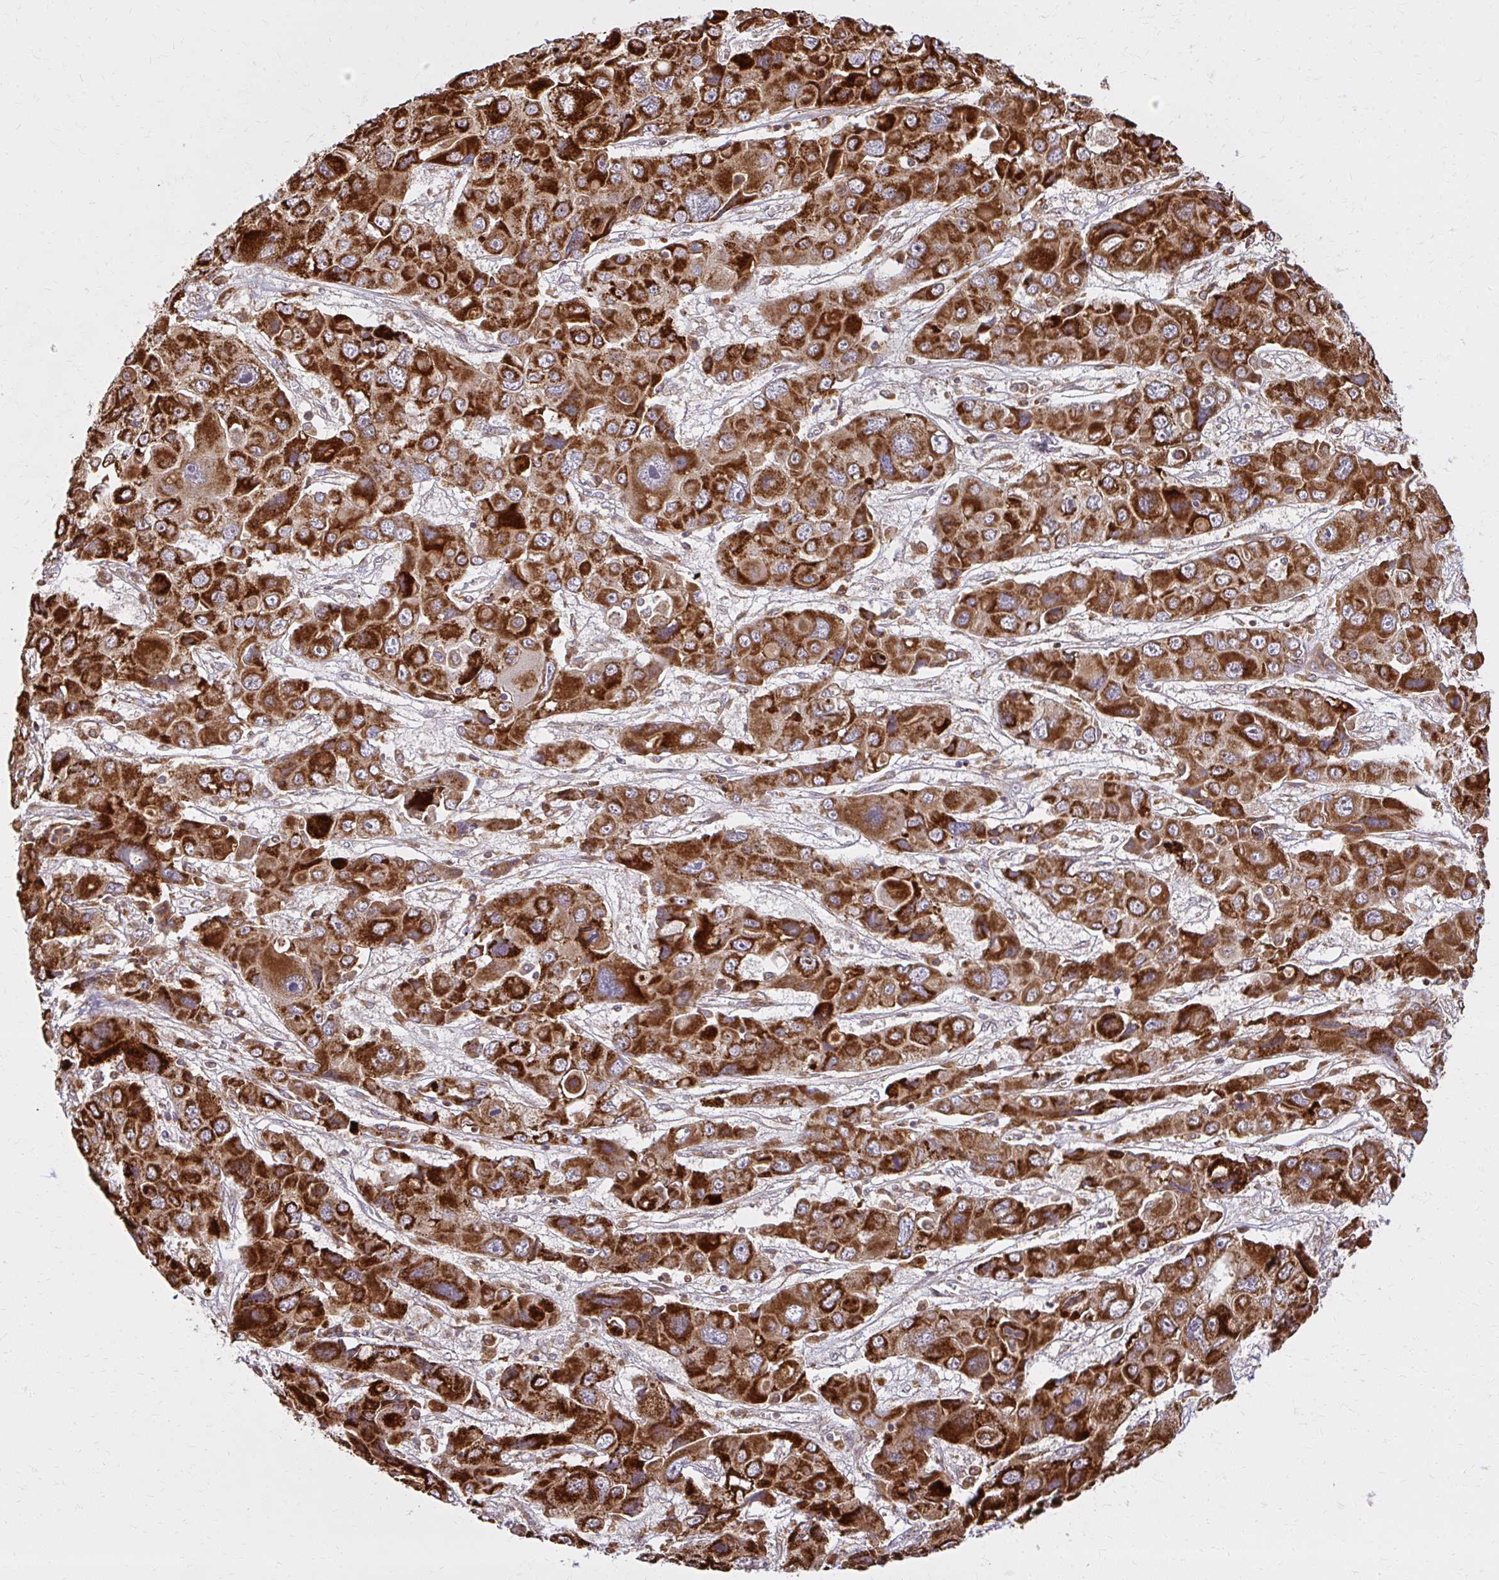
{"staining": {"intensity": "strong", "quantity": ">75%", "location": "cytoplasmic/membranous"}, "tissue": "liver cancer", "cell_type": "Tumor cells", "image_type": "cancer", "snomed": [{"axis": "morphology", "description": "Cholangiocarcinoma"}, {"axis": "topography", "description": "Liver"}], "caption": "The immunohistochemical stain shows strong cytoplasmic/membranous positivity in tumor cells of liver cancer tissue.", "gene": "GNS", "patient": {"sex": "male", "age": 67}}